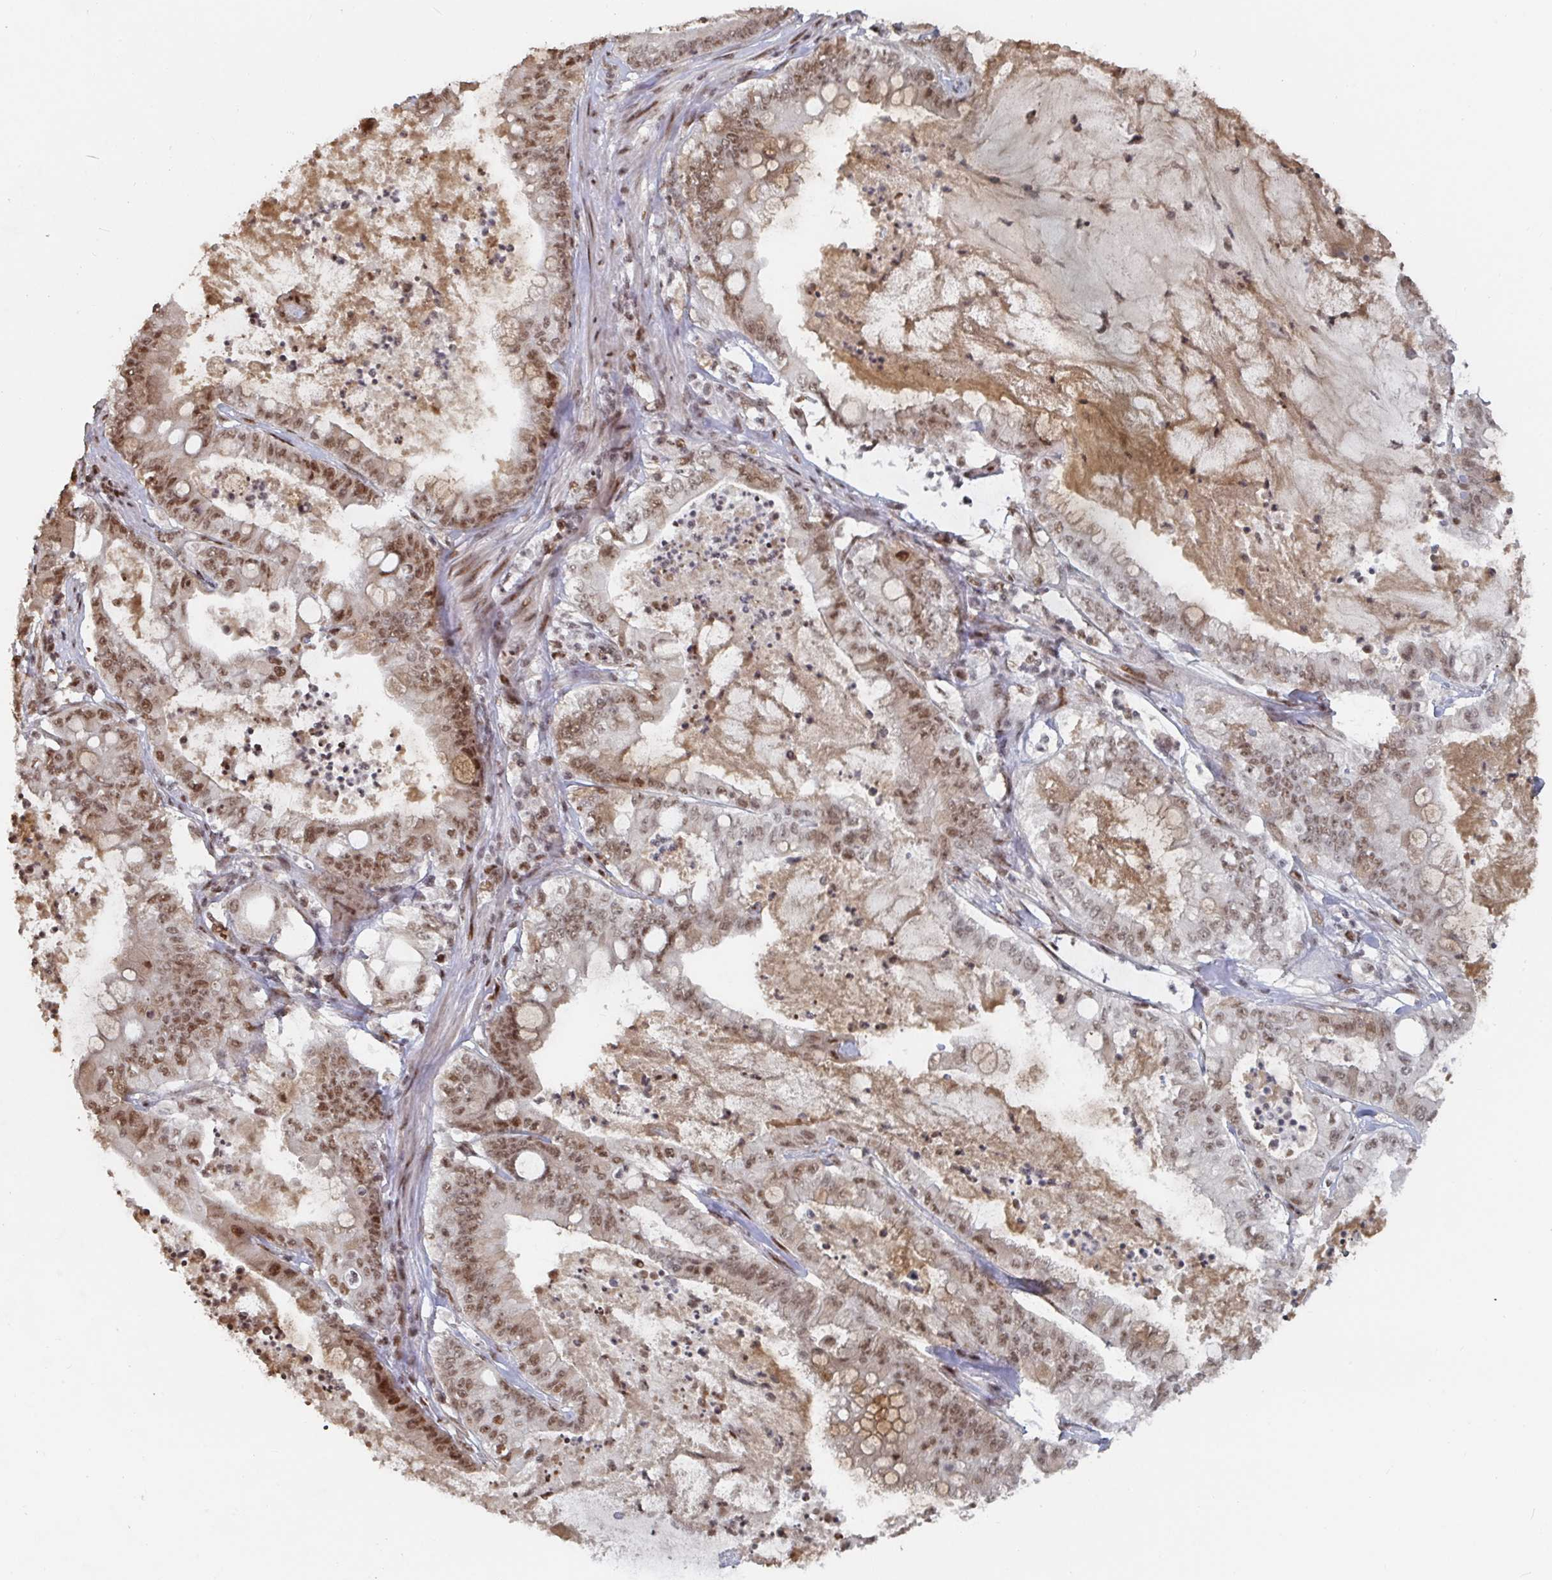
{"staining": {"intensity": "moderate", "quantity": ">75%", "location": "nuclear"}, "tissue": "pancreatic cancer", "cell_type": "Tumor cells", "image_type": "cancer", "snomed": [{"axis": "morphology", "description": "Adenocarcinoma, NOS"}, {"axis": "topography", "description": "Pancreas"}], "caption": "DAB immunohistochemical staining of pancreatic cancer shows moderate nuclear protein staining in approximately >75% of tumor cells. (brown staining indicates protein expression, while blue staining denotes nuclei).", "gene": "ZDHHC12", "patient": {"sex": "male", "age": 71}}